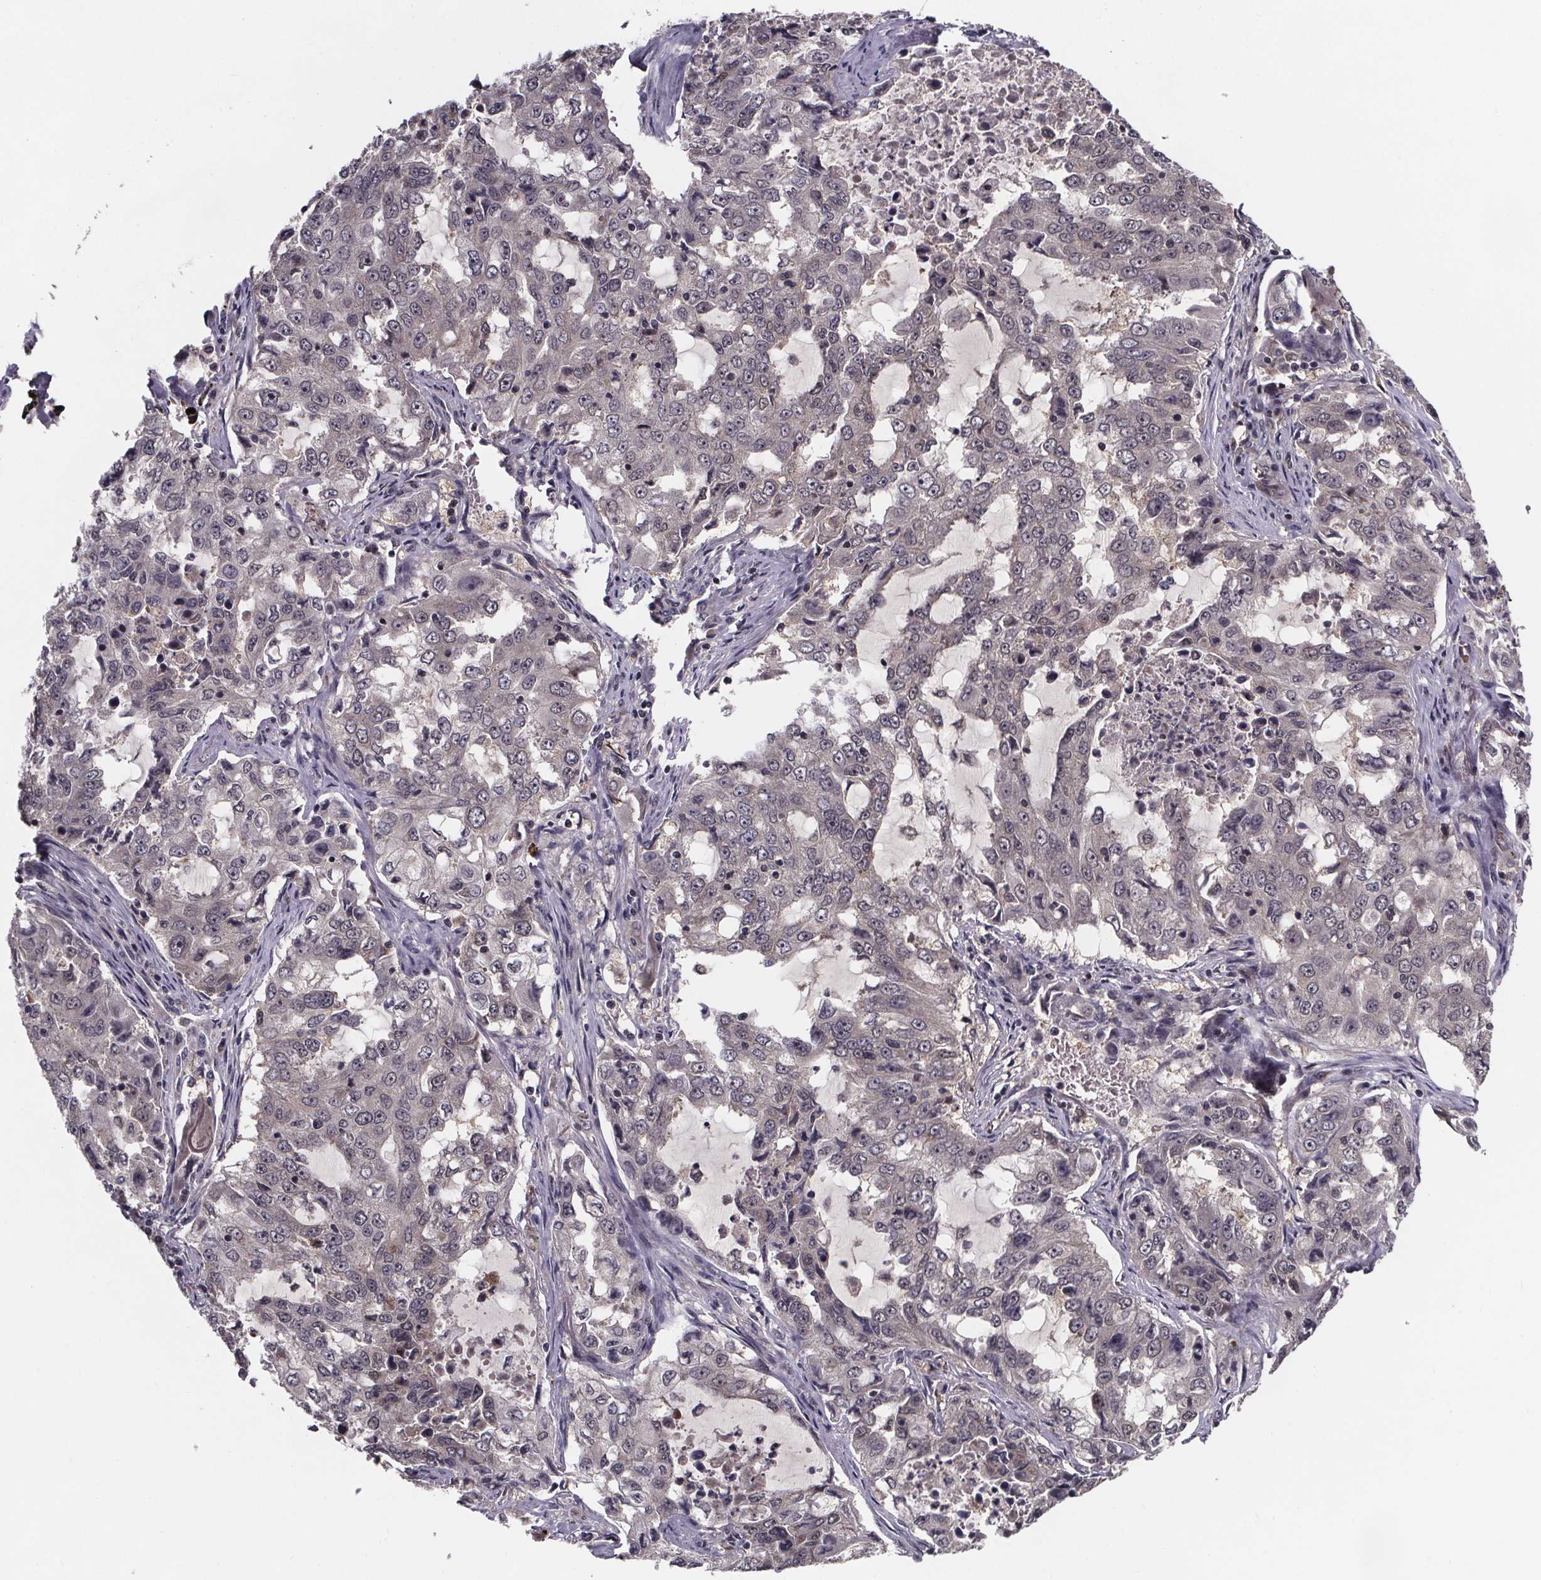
{"staining": {"intensity": "negative", "quantity": "none", "location": "none"}, "tissue": "lung cancer", "cell_type": "Tumor cells", "image_type": "cancer", "snomed": [{"axis": "morphology", "description": "Adenocarcinoma, NOS"}, {"axis": "topography", "description": "Lung"}], "caption": "Micrograph shows no protein positivity in tumor cells of lung cancer tissue.", "gene": "FN3KRP", "patient": {"sex": "female", "age": 61}}